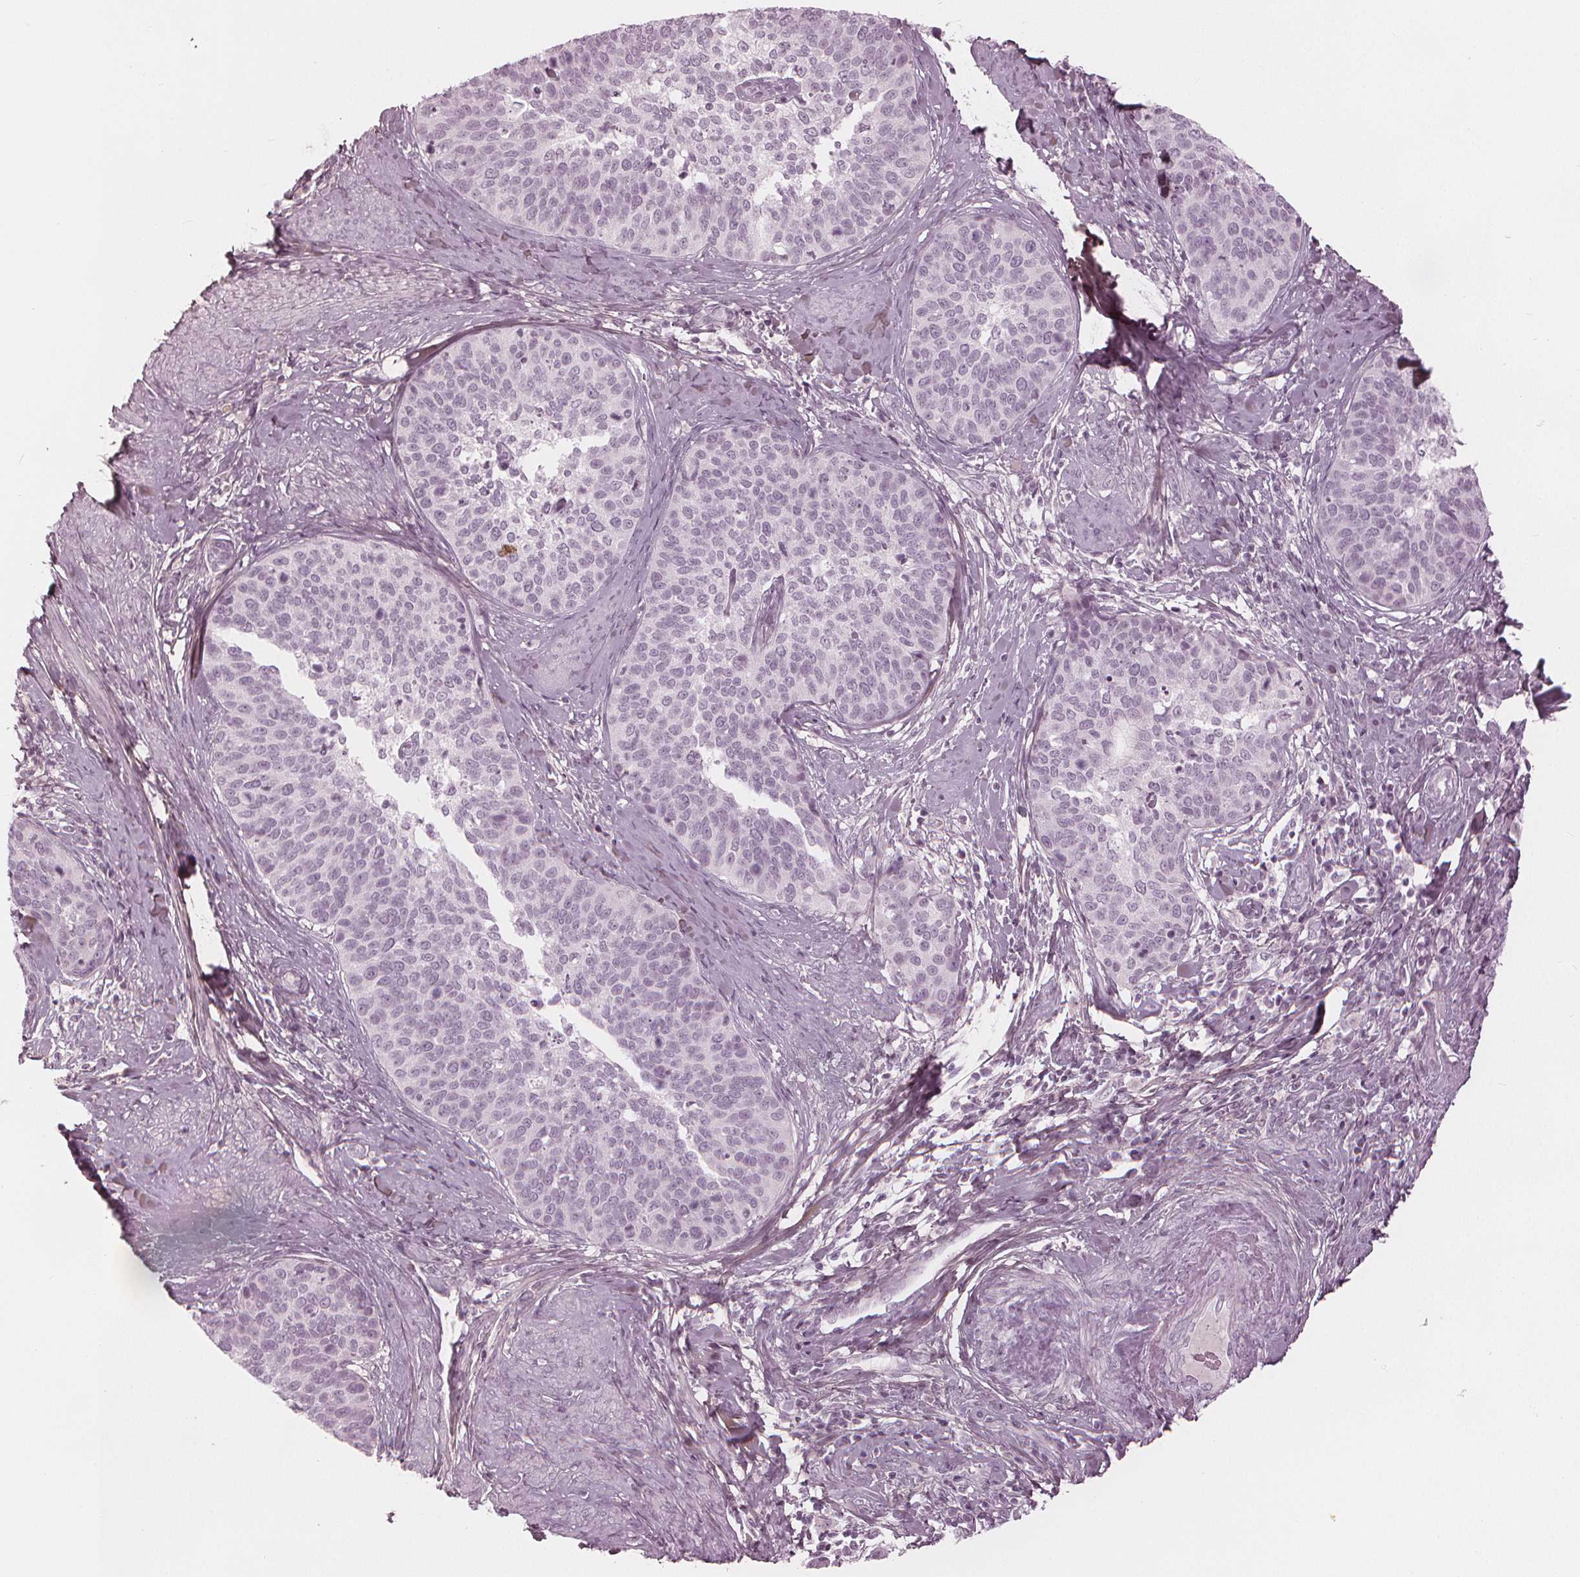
{"staining": {"intensity": "negative", "quantity": "none", "location": "none"}, "tissue": "cervical cancer", "cell_type": "Tumor cells", "image_type": "cancer", "snomed": [{"axis": "morphology", "description": "Squamous cell carcinoma, NOS"}, {"axis": "topography", "description": "Cervix"}], "caption": "The histopathology image shows no significant expression in tumor cells of cervical squamous cell carcinoma.", "gene": "PAEP", "patient": {"sex": "female", "age": 69}}